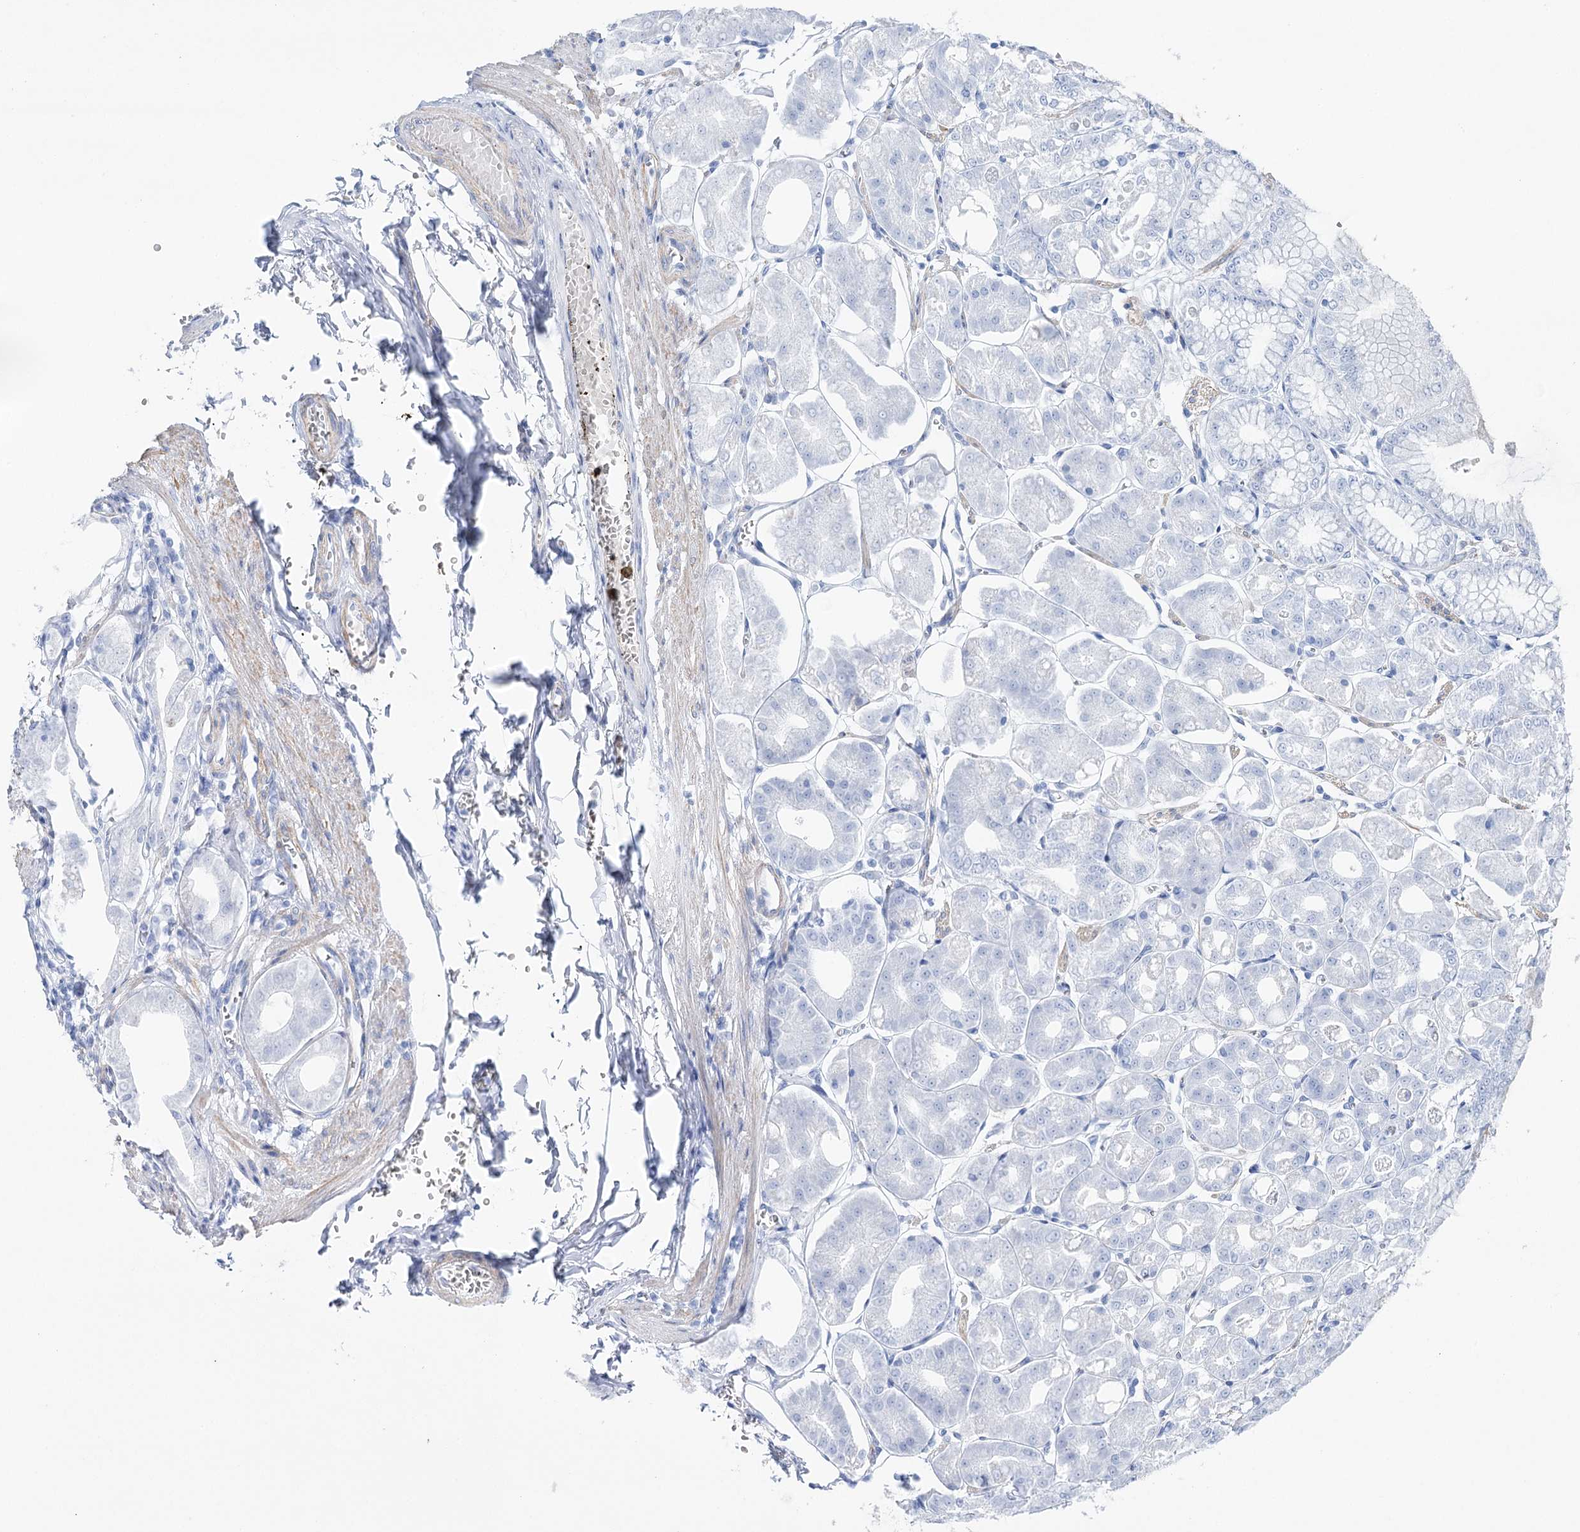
{"staining": {"intensity": "negative", "quantity": "none", "location": "none"}, "tissue": "stomach", "cell_type": "Glandular cells", "image_type": "normal", "snomed": [{"axis": "morphology", "description": "Normal tissue, NOS"}, {"axis": "topography", "description": "Stomach, lower"}], "caption": "Immunohistochemistry (IHC) image of normal stomach: stomach stained with DAB (3,3'-diaminobenzidine) exhibits no significant protein positivity in glandular cells.", "gene": "CSN3", "patient": {"sex": "male", "age": 71}}